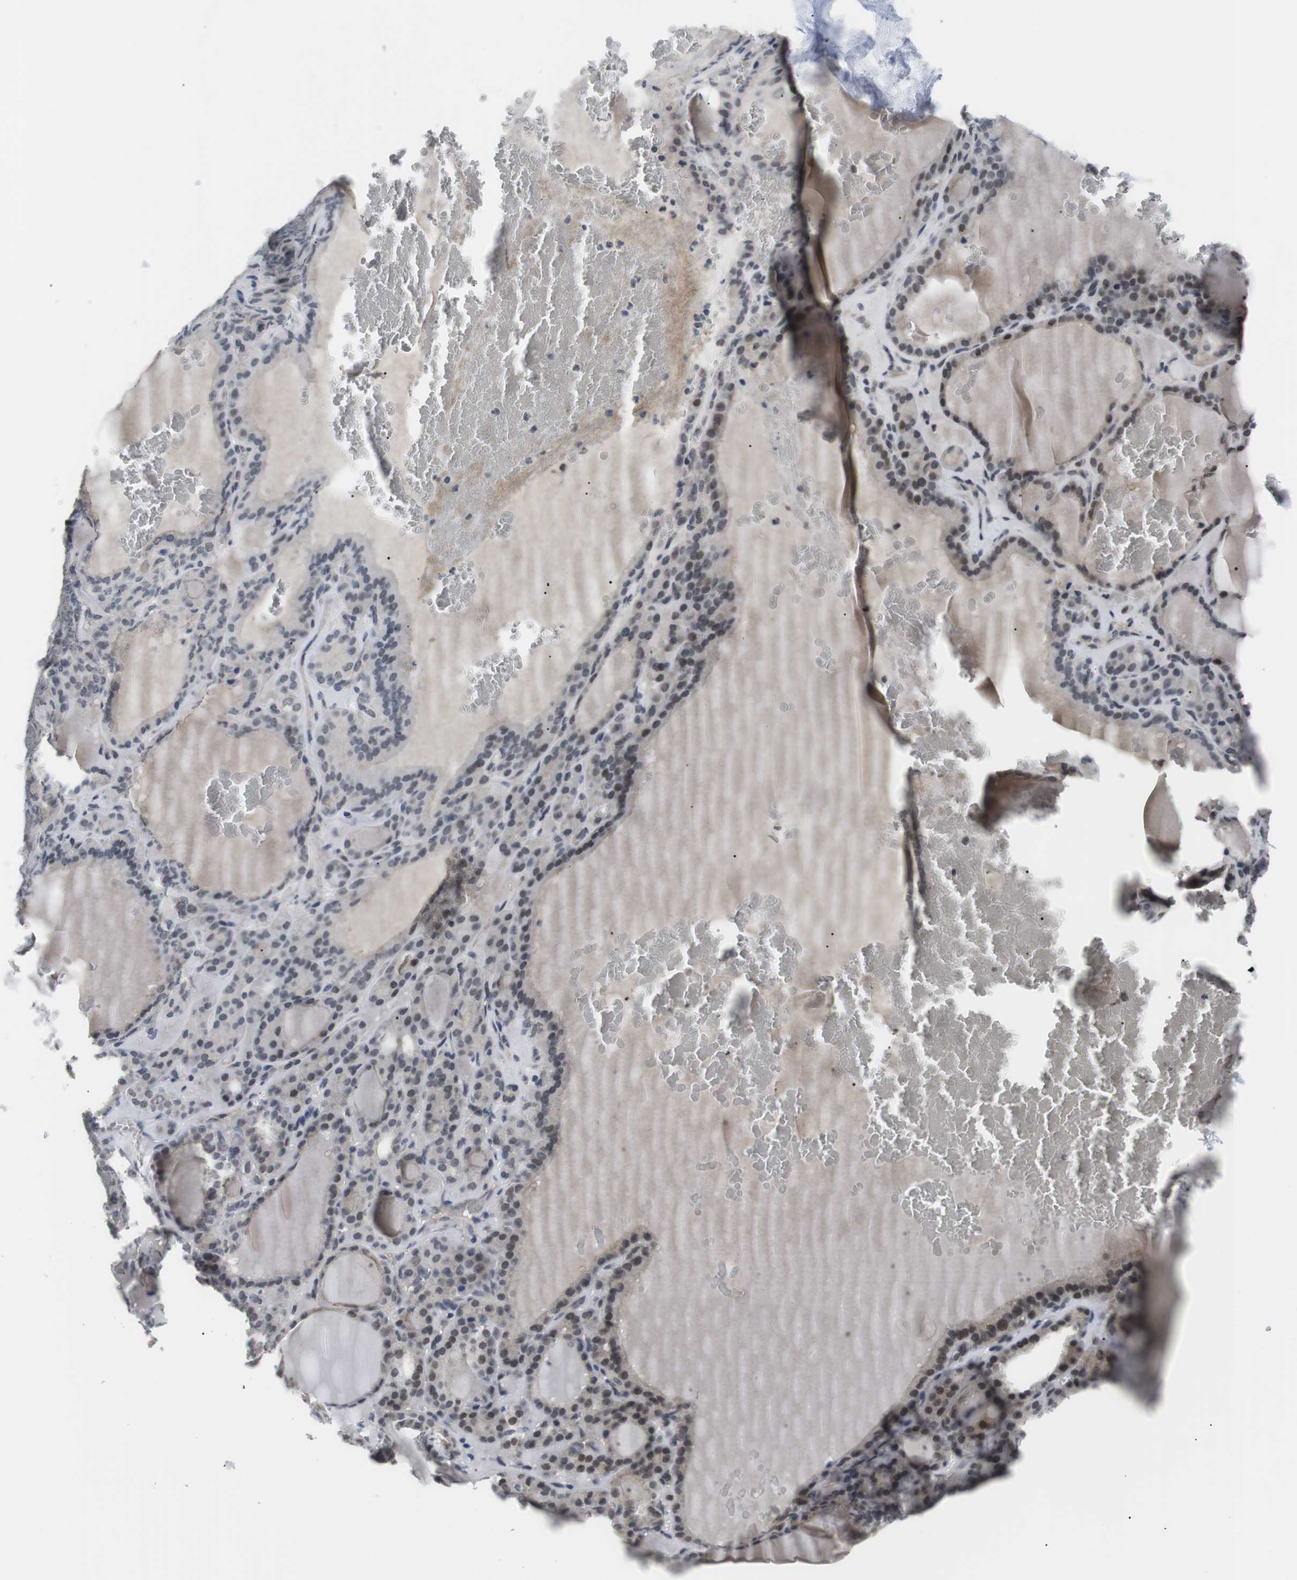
{"staining": {"intensity": "moderate", "quantity": ">75%", "location": "nuclear"}, "tissue": "thyroid gland", "cell_type": "Glandular cells", "image_type": "normal", "snomed": [{"axis": "morphology", "description": "Normal tissue, NOS"}, {"axis": "topography", "description": "Thyroid gland"}], "caption": "A brown stain highlights moderate nuclear positivity of a protein in glandular cells of benign thyroid gland.", "gene": "NECTIN1", "patient": {"sex": "female", "age": 28}}